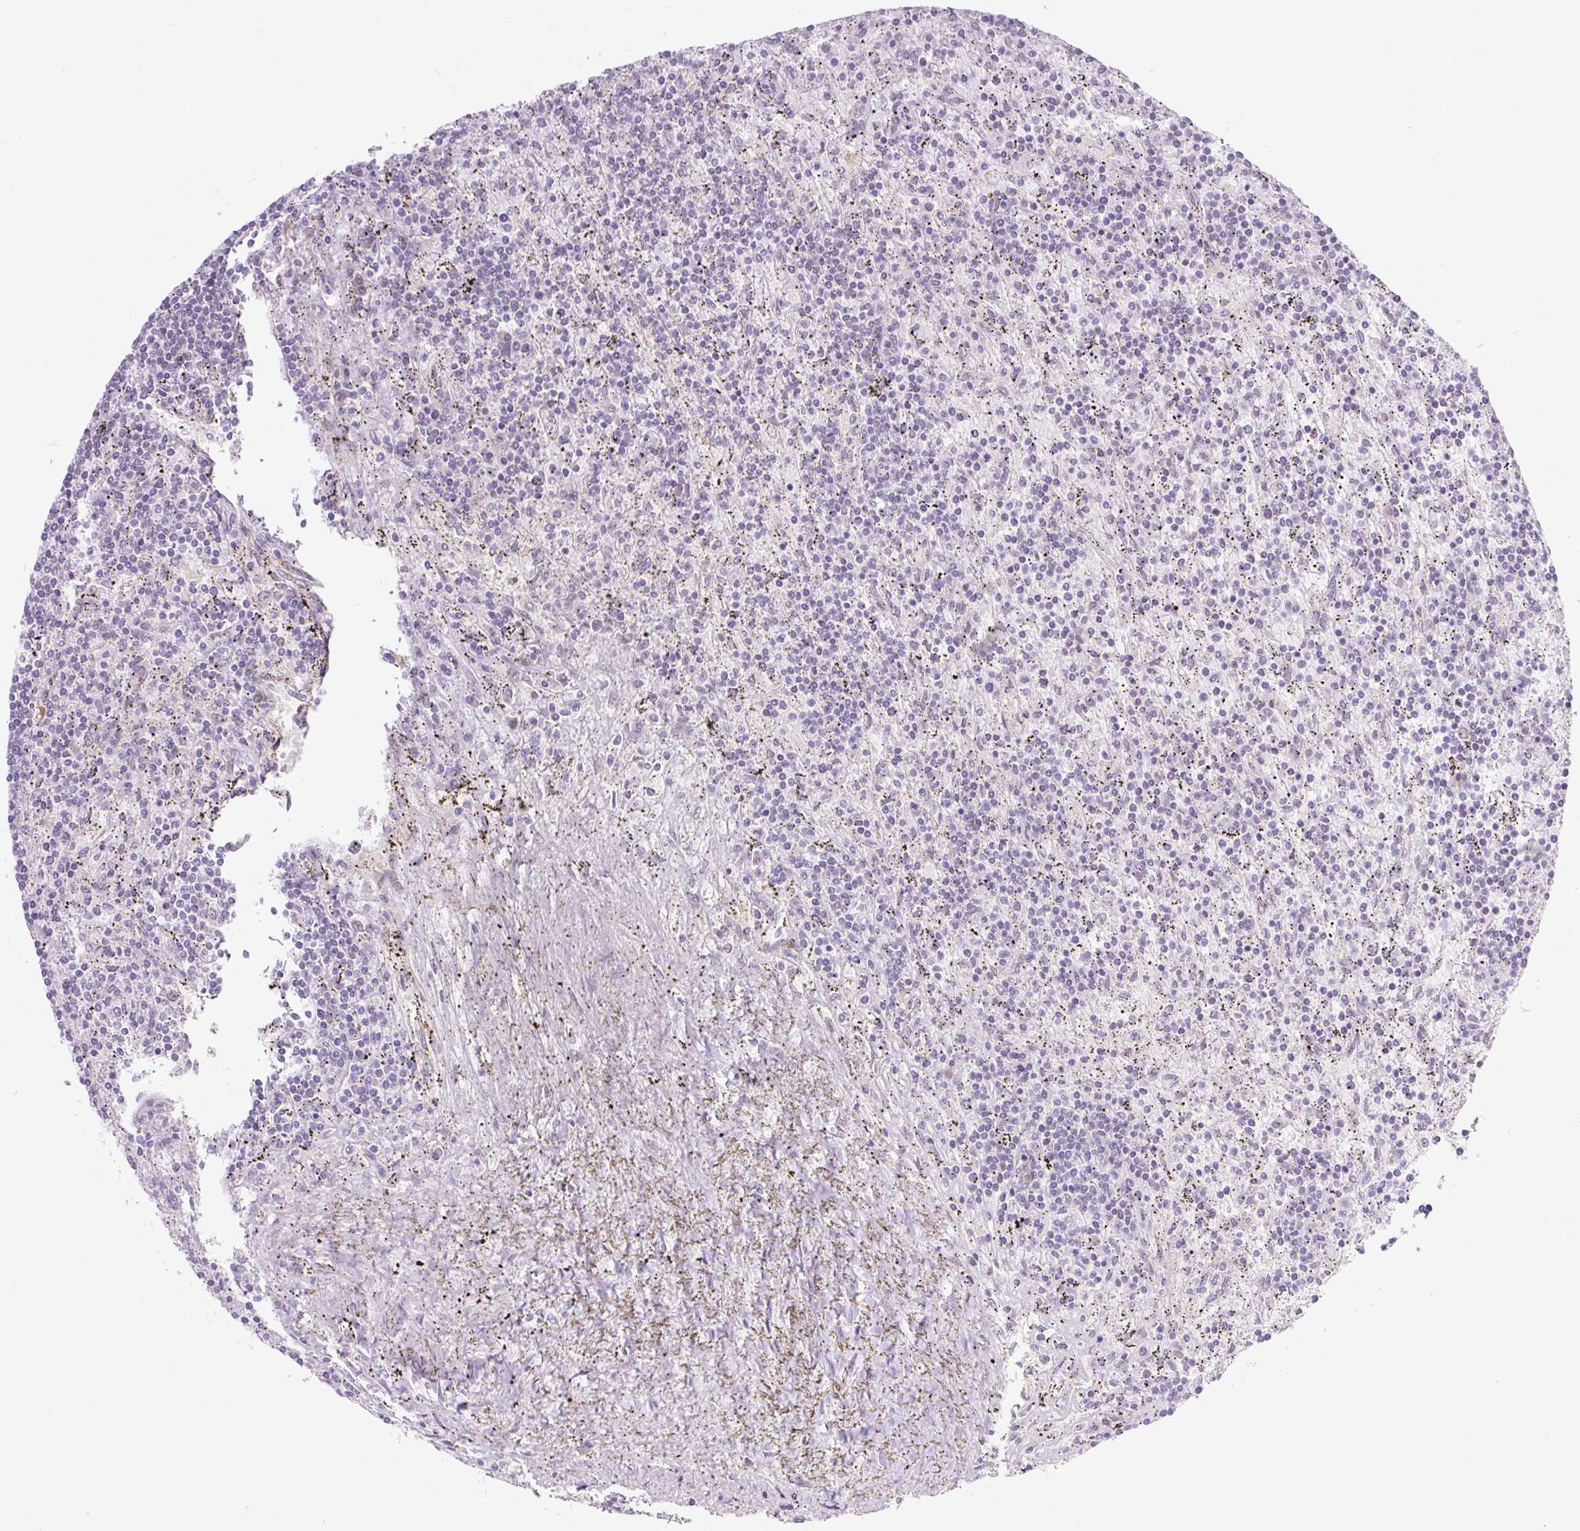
{"staining": {"intensity": "negative", "quantity": "none", "location": "none"}, "tissue": "lymphoma", "cell_type": "Tumor cells", "image_type": "cancer", "snomed": [{"axis": "morphology", "description": "Malignant lymphoma, non-Hodgkin's type, Low grade"}, {"axis": "topography", "description": "Spleen"}], "caption": "Immunohistochemistry micrograph of neoplastic tissue: human lymphoma stained with DAB (3,3'-diaminobenzidine) reveals no significant protein staining in tumor cells.", "gene": "ICE1", "patient": {"sex": "male", "age": 76}}